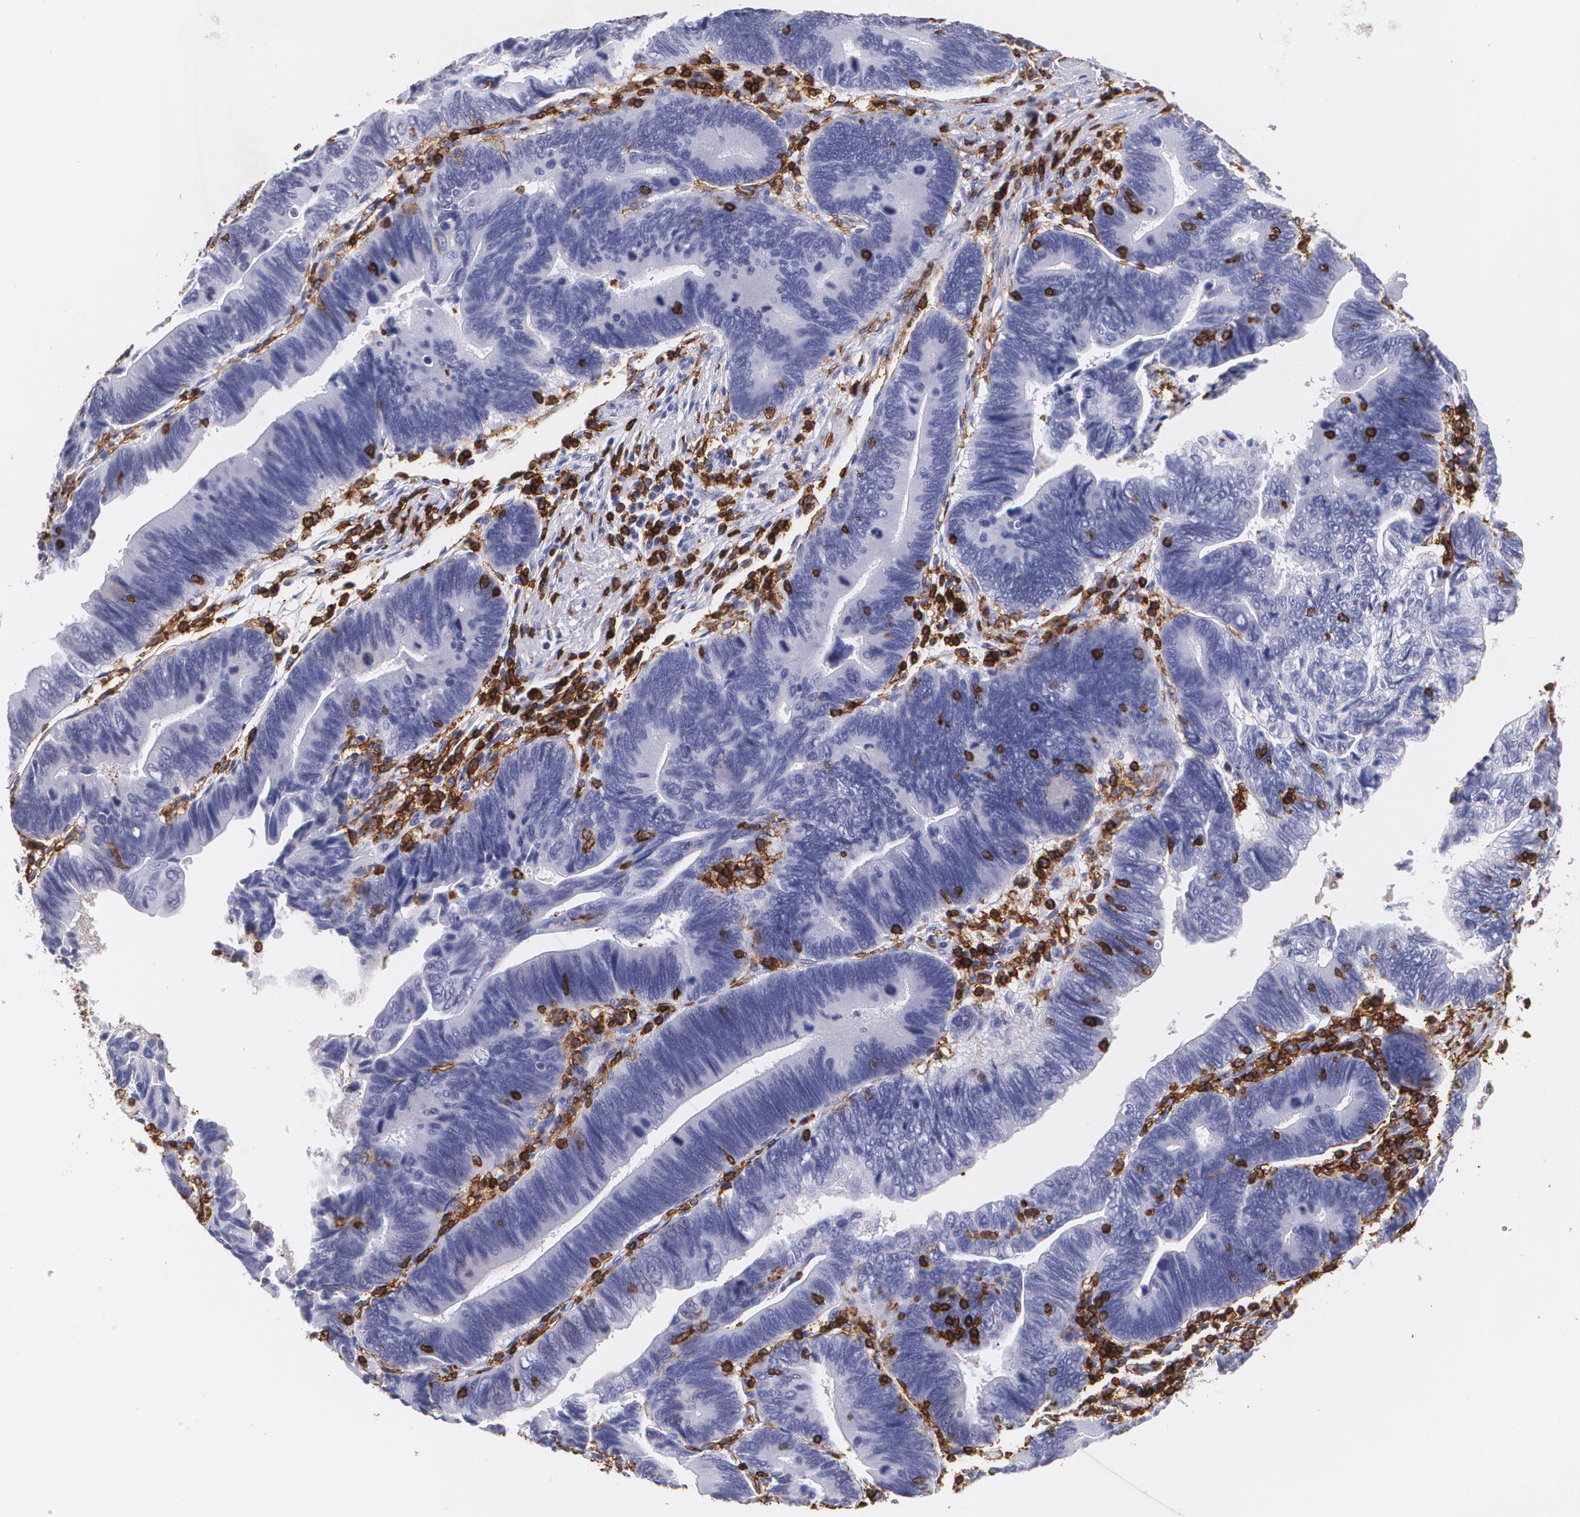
{"staining": {"intensity": "negative", "quantity": "none", "location": "none"}, "tissue": "pancreatic cancer", "cell_type": "Tumor cells", "image_type": "cancer", "snomed": [{"axis": "morphology", "description": "Adenocarcinoma, NOS"}, {"axis": "topography", "description": "Pancreas"}], "caption": "Immunohistochemical staining of human adenocarcinoma (pancreatic) exhibits no significant expression in tumor cells.", "gene": "PTPRC", "patient": {"sex": "female", "age": 70}}